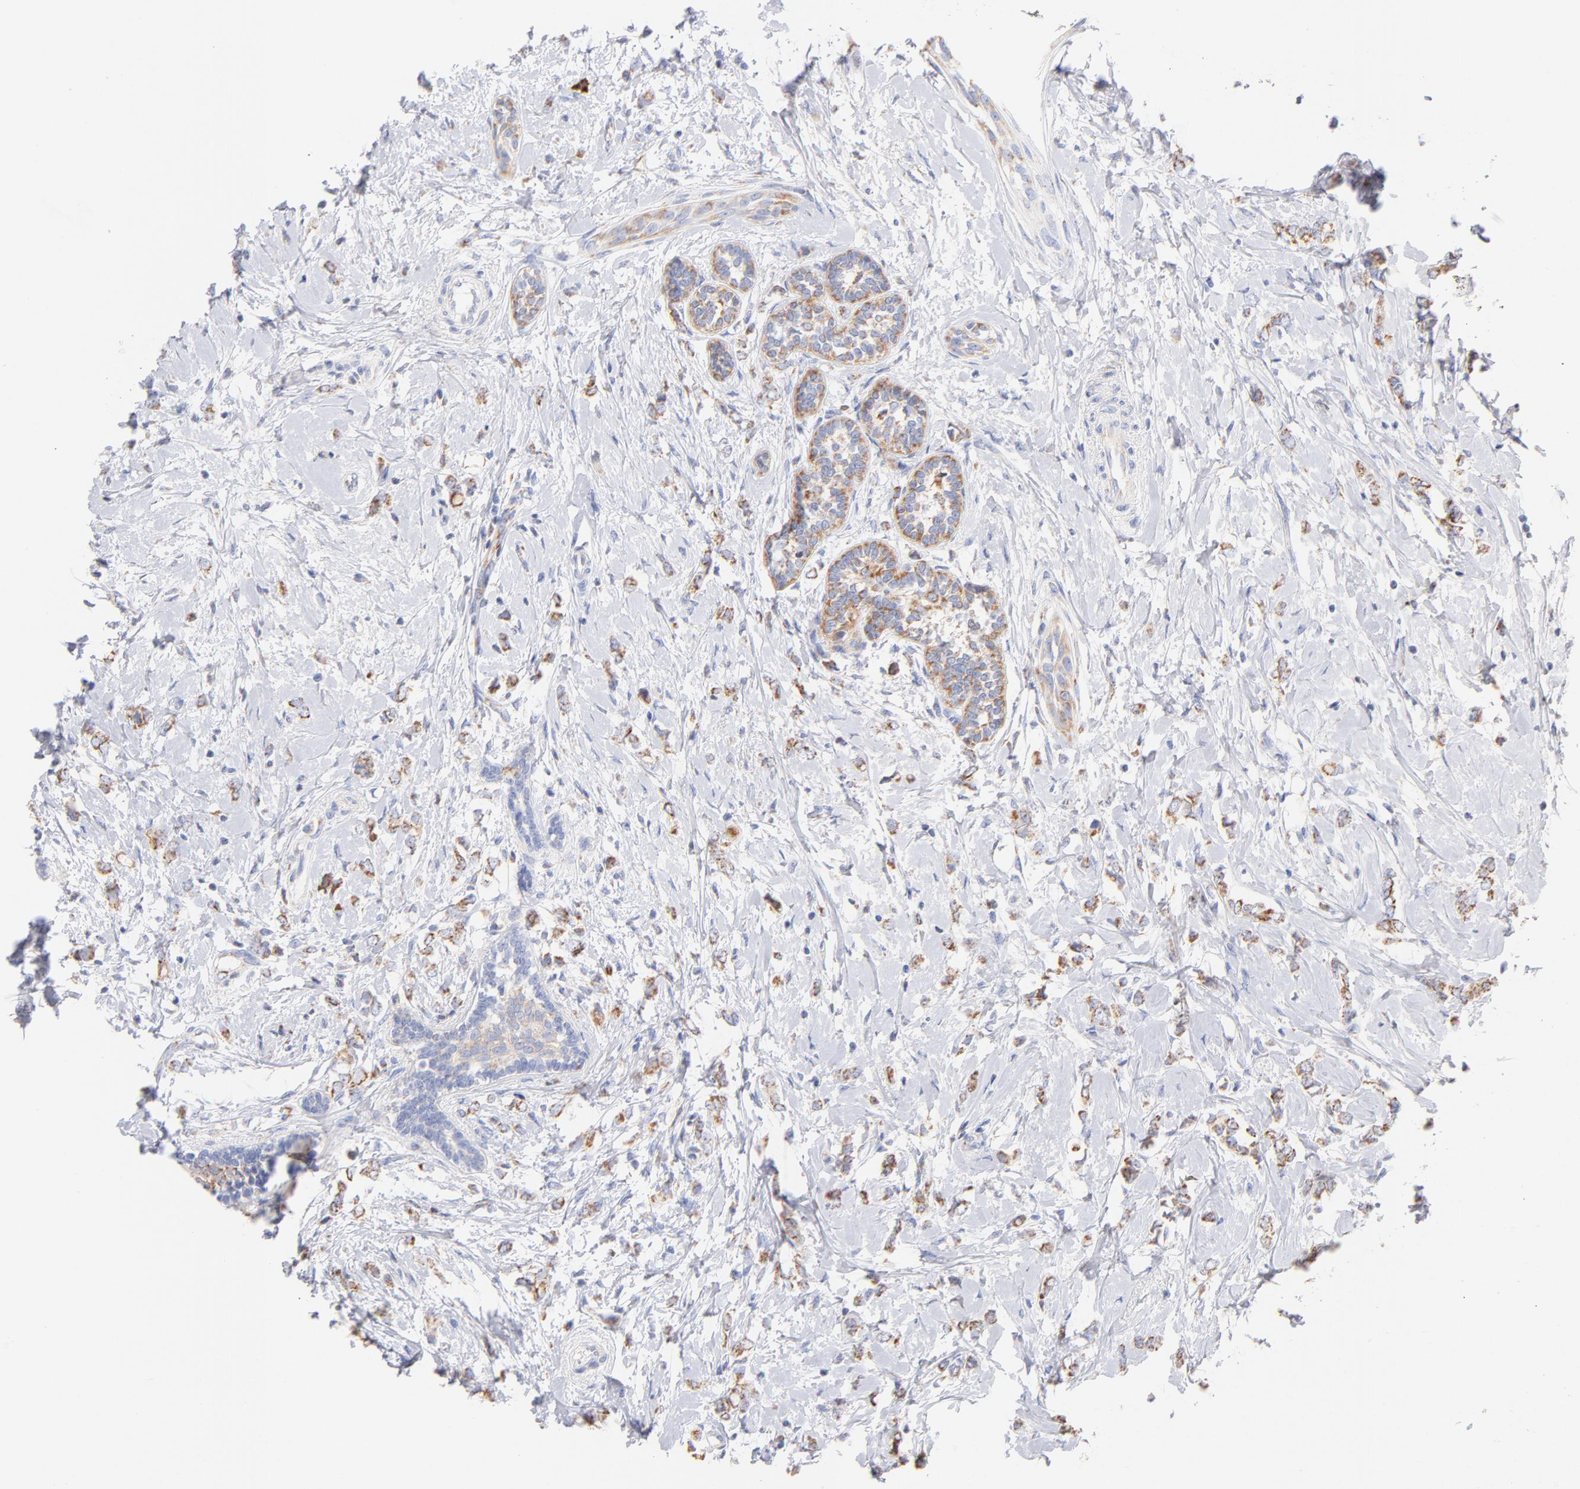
{"staining": {"intensity": "moderate", "quantity": ">75%", "location": "cytoplasmic/membranous"}, "tissue": "breast cancer", "cell_type": "Tumor cells", "image_type": "cancer", "snomed": [{"axis": "morphology", "description": "Normal tissue, NOS"}, {"axis": "morphology", "description": "Lobular carcinoma"}, {"axis": "topography", "description": "Breast"}], "caption": "Immunohistochemical staining of breast lobular carcinoma shows medium levels of moderate cytoplasmic/membranous protein positivity in approximately >75% of tumor cells.", "gene": "AIFM1", "patient": {"sex": "female", "age": 47}}